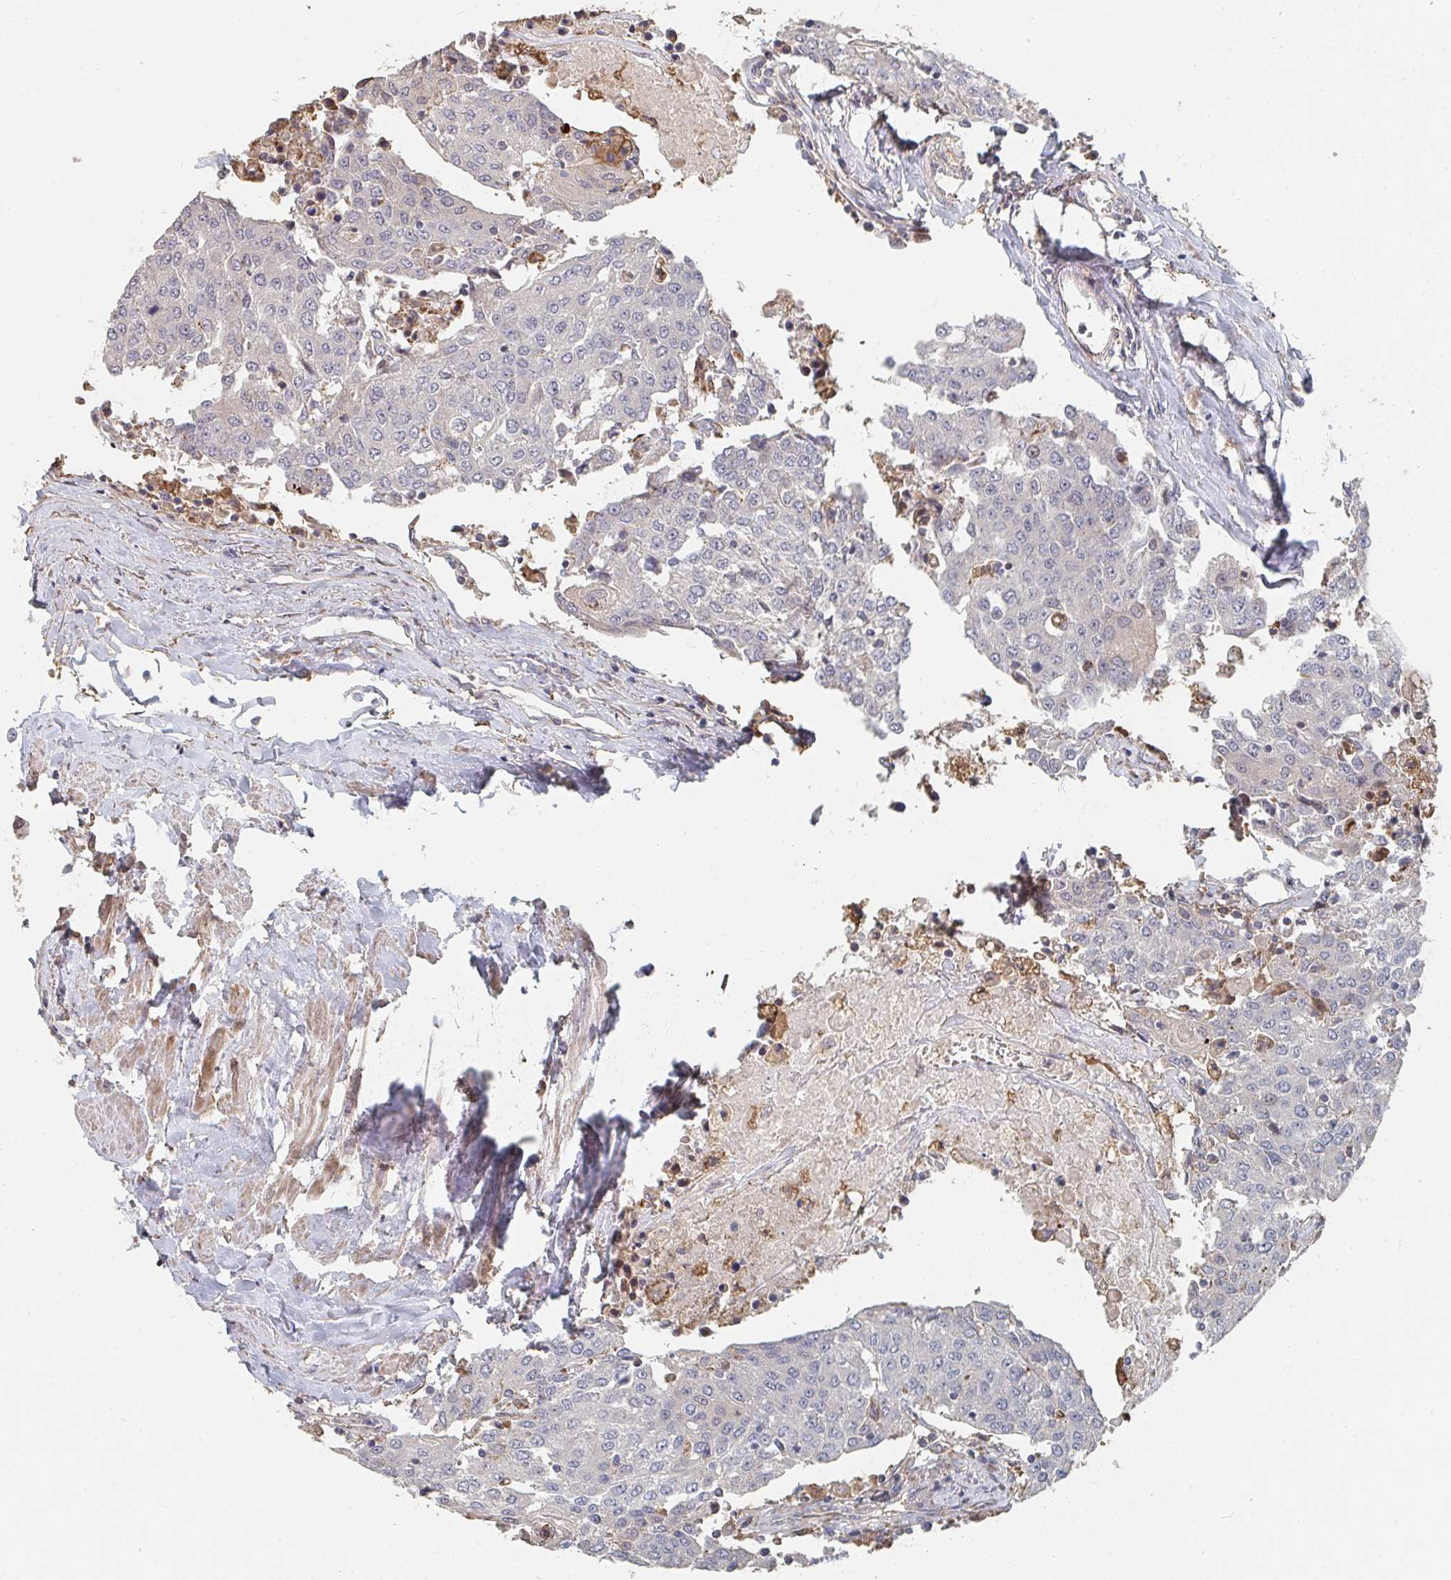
{"staining": {"intensity": "negative", "quantity": "none", "location": "none"}, "tissue": "urothelial cancer", "cell_type": "Tumor cells", "image_type": "cancer", "snomed": [{"axis": "morphology", "description": "Urothelial carcinoma, High grade"}, {"axis": "topography", "description": "Urinary bladder"}], "caption": "This is an IHC histopathology image of urothelial cancer. There is no expression in tumor cells.", "gene": "PTEN", "patient": {"sex": "female", "age": 85}}